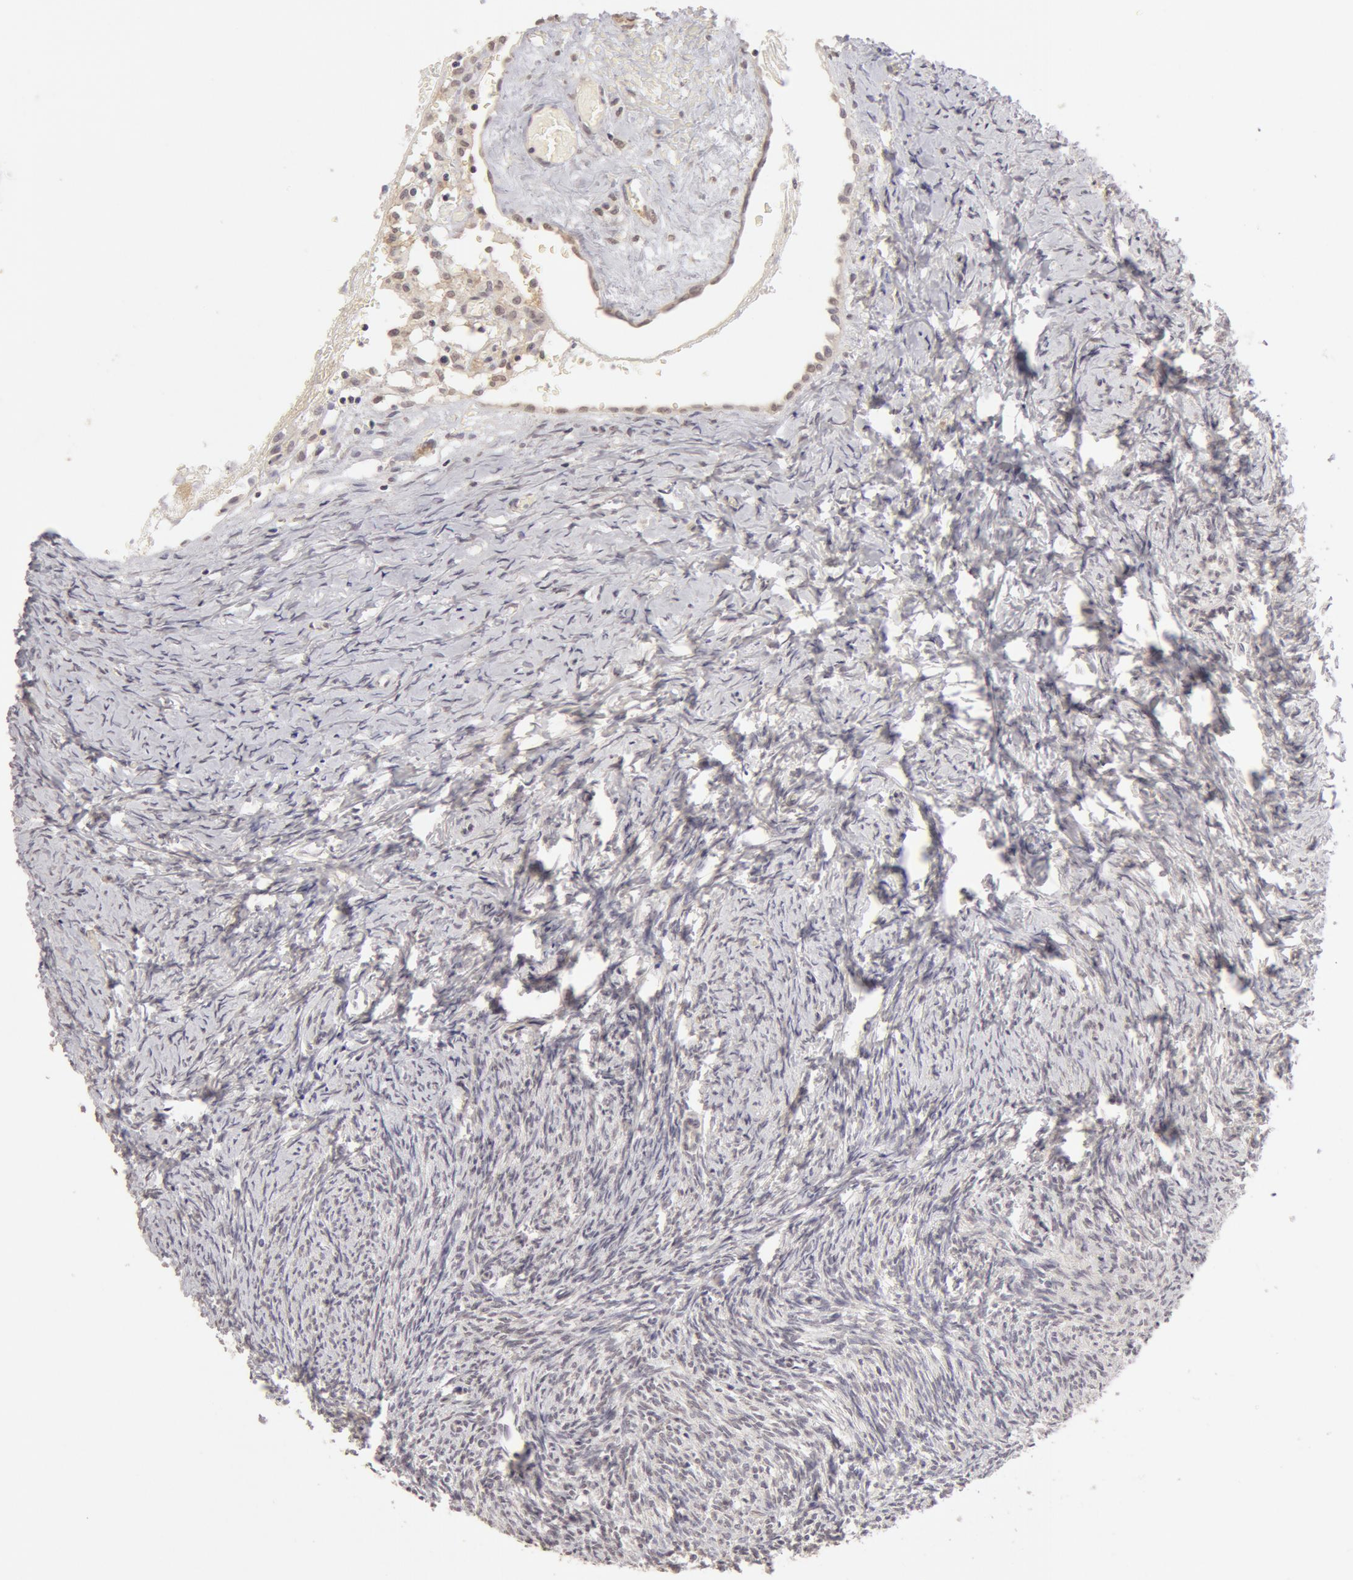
{"staining": {"intensity": "negative", "quantity": "none", "location": "none"}, "tissue": "ovary", "cell_type": "Follicle cells", "image_type": "normal", "snomed": [{"axis": "morphology", "description": "Normal tissue, NOS"}, {"axis": "topography", "description": "Ovary"}], "caption": "Immunohistochemistry of benign human ovary exhibits no positivity in follicle cells.", "gene": "ADAM10", "patient": {"sex": "female", "age": 54}}